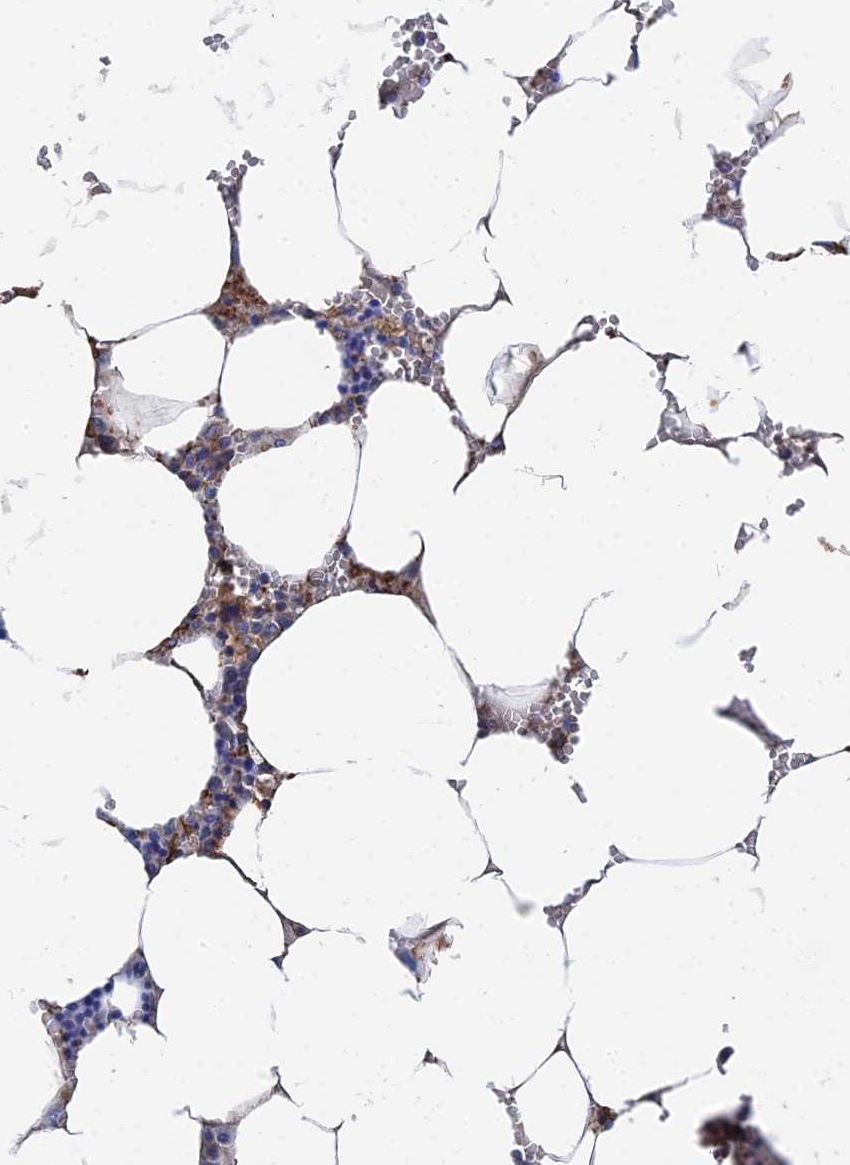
{"staining": {"intensity": "negative", "quantity": "none", "location": "none"}, "tissue": "bone marrow", "cell_type": "Hematopoietic cells", "image_type": "normal", "snomed": [{"axis": "morphology", "description": "Normal tissue, NOS"}, {"axis": "topography", "description": "Bone marrow"}], "caption": "The immunohistochemistry image has no significant positivity in hematopoietic cells of bone marrow. Brightfield microscopy of IHC stained with DAB (brown) and hematoxylin (blue), captured at high magnification.", "gene": "STRA6", "patient": {"sex": "male", "age": 70}}